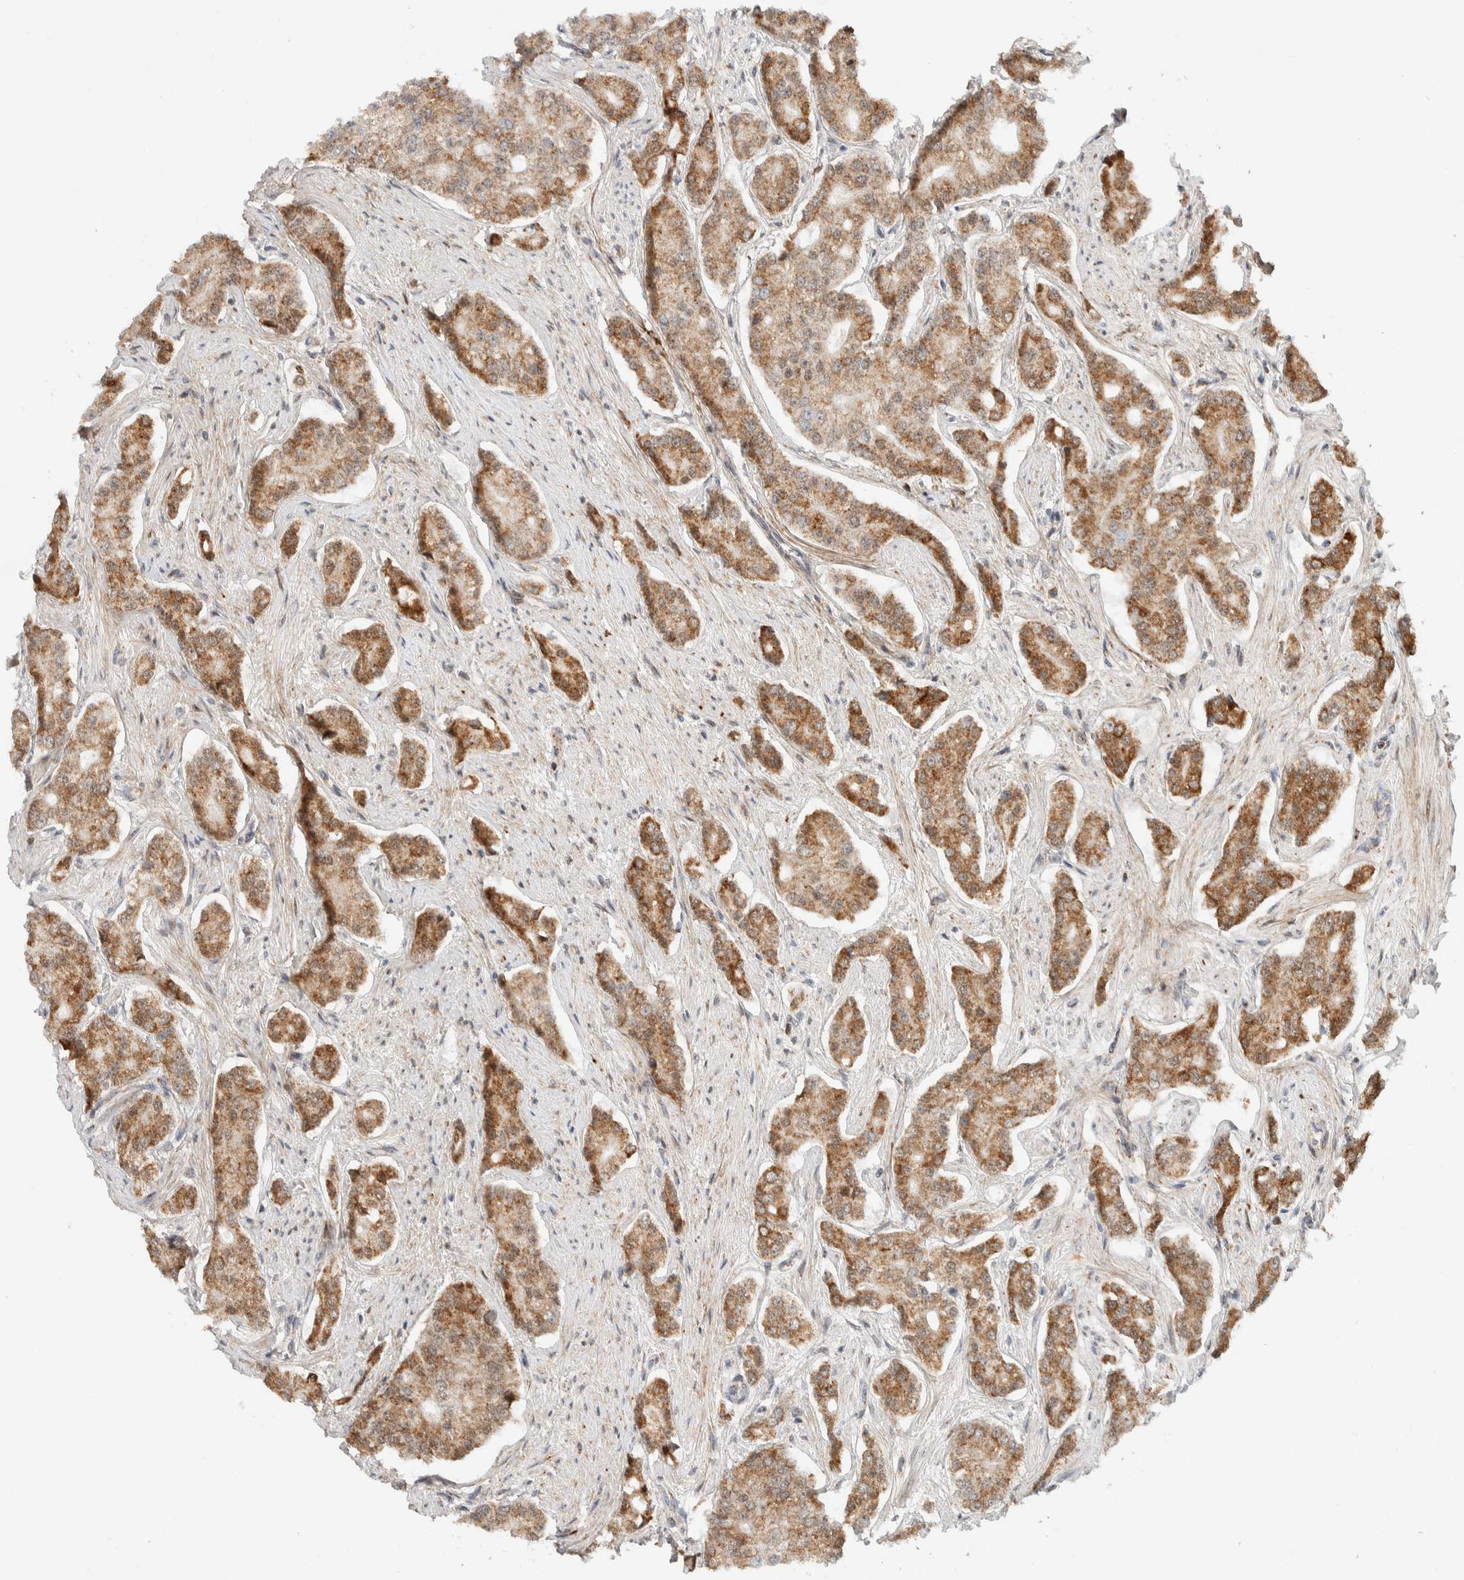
{"staining": {"intensity": "strong", "quantity": ">75%", "location": "cytoplasmic/membranous"}, "tissue": "prostate cancer", "cell_type": "Tumor cells", "image_type": "cancer", "snomed": [{"axis": "morphology", "description": "Adenocarcinoma, High grade"}, {"axis": "topography", "description": "Prostate"}], "caption": "An immunohistochemistry image of tumor tissue is shown. Protein staining in brown labels strong cytoplasmic/membranous positivity in prostate high-grade adenocarcinoma within tumor cells. (Brightfield microscopy of DAB IHC at high magnification).", "gene": "TSPAN32", "patient": {"sex": "male", "age": 71}}